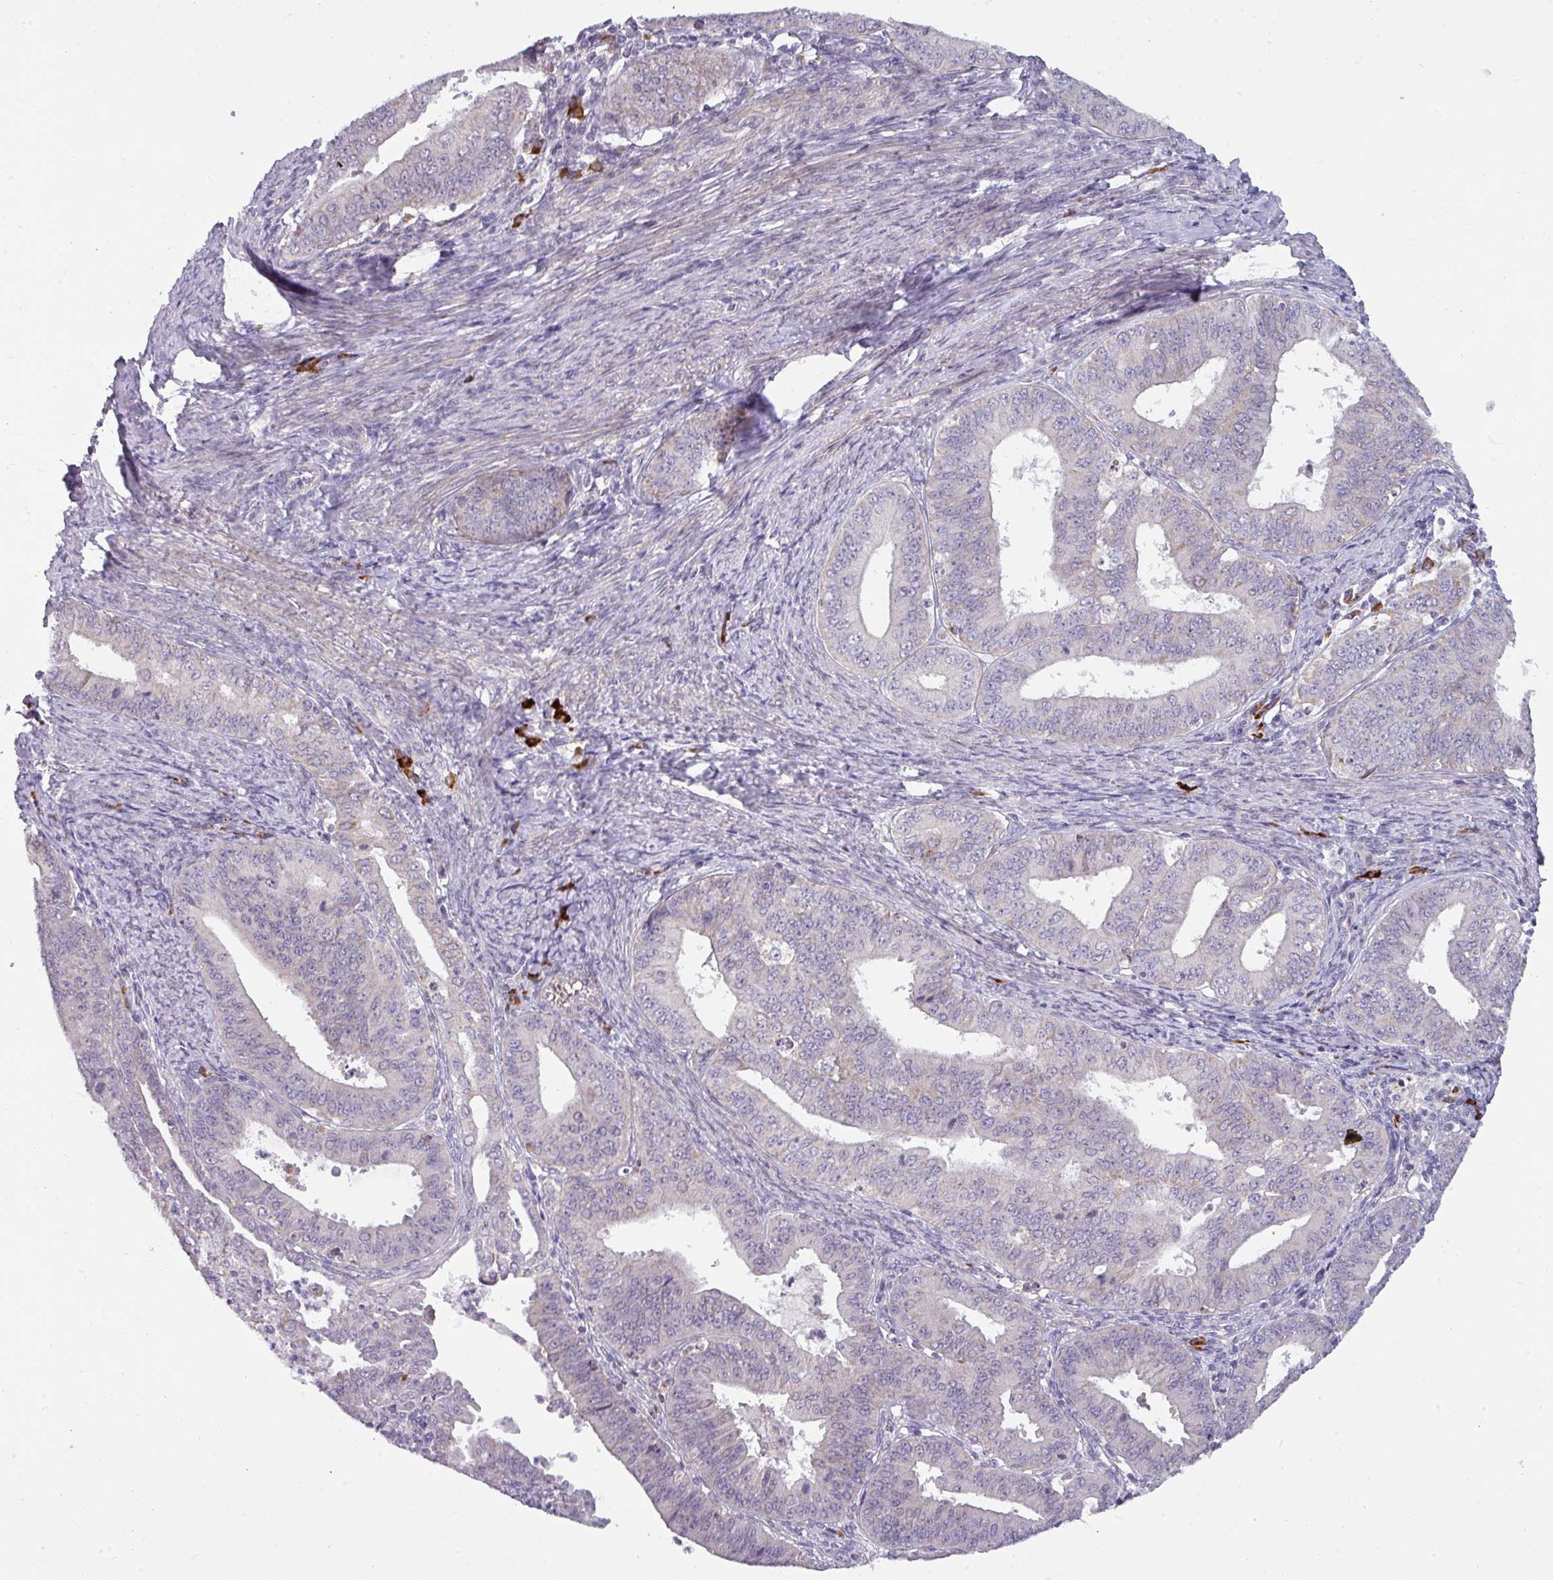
{"staining": {"intensity": "weak", "quantity": "<25%", "location": "cytoplasmic/membranous"}, "tissue": "endometrial cancer", "cell_type": "Tumor cells", "image_type": "cancer", "snomed": [{"axis": "morphology", "description": "Adenocarcinoma, NOS"}, {"axis": "topography", "description": "Endometrium"}], "caption": "Tumor cells are negative for protein expression in human endometrial cancer. (DAB immunohistochemistry, high magnification).", "gene": "C2orf68", "patient": {"sex": "female", "age": 73}}